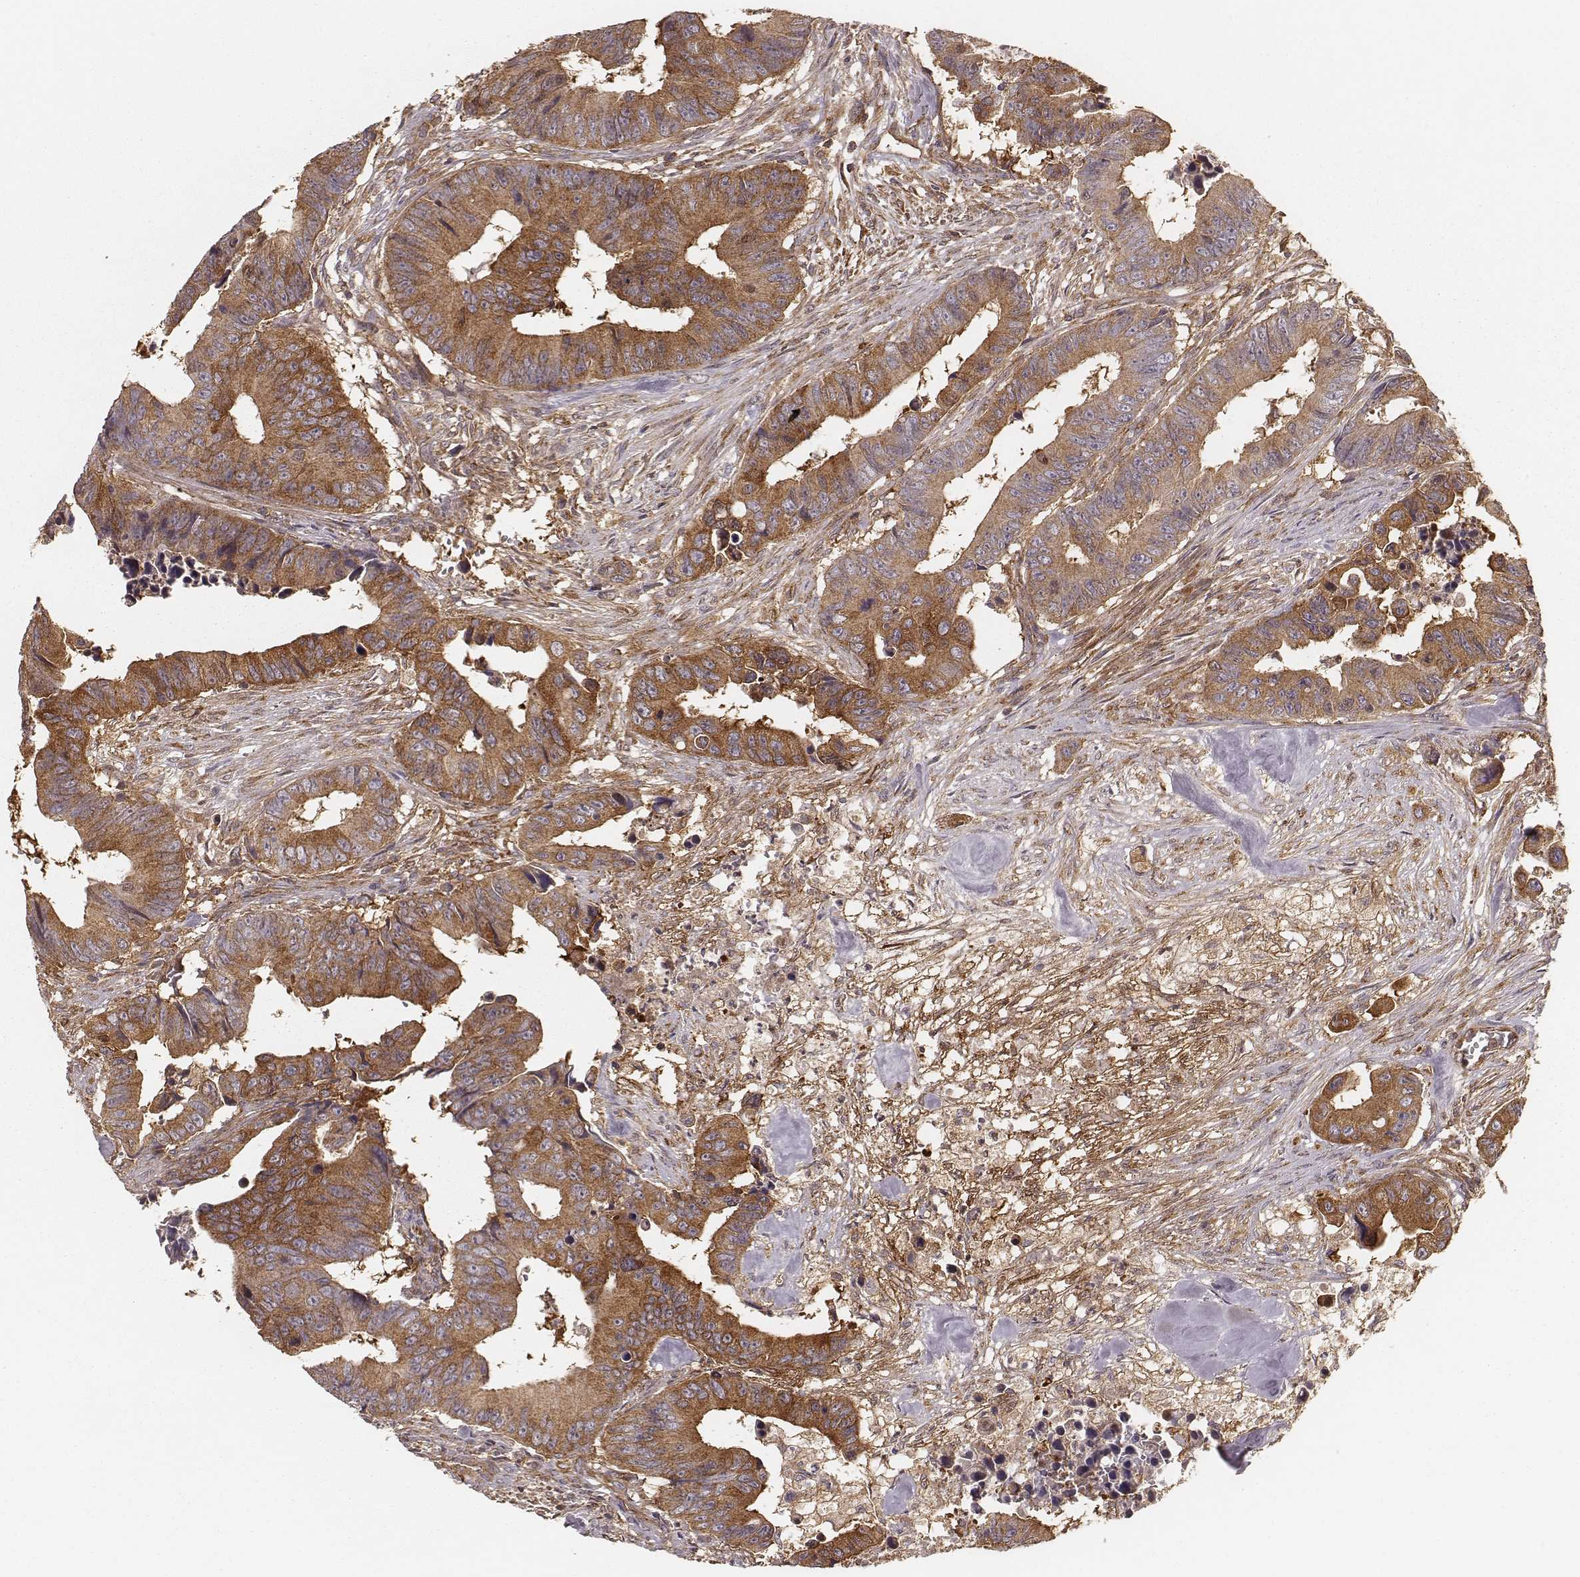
{"staining": {"intensity": "moderate", "quantity": ">75%", "location": "cytoplasmic/membranous"}, "tissue": "colorectal cancer", "cell_type": "Tumor cells", "image_type": "cancer", "snomed": [{"axis": "morphology", "description": "Adenocarcinoma, NOS"}, {"axis": "topography", "description": "Colon"}], "caption": "The immunohistochemical stain highlights moderate cytoplasmic/membranous staining in tumor cells of colorectal cancer tissue.", "gene": "CARS1", "patient": {"sex": "female", "age": 87}}